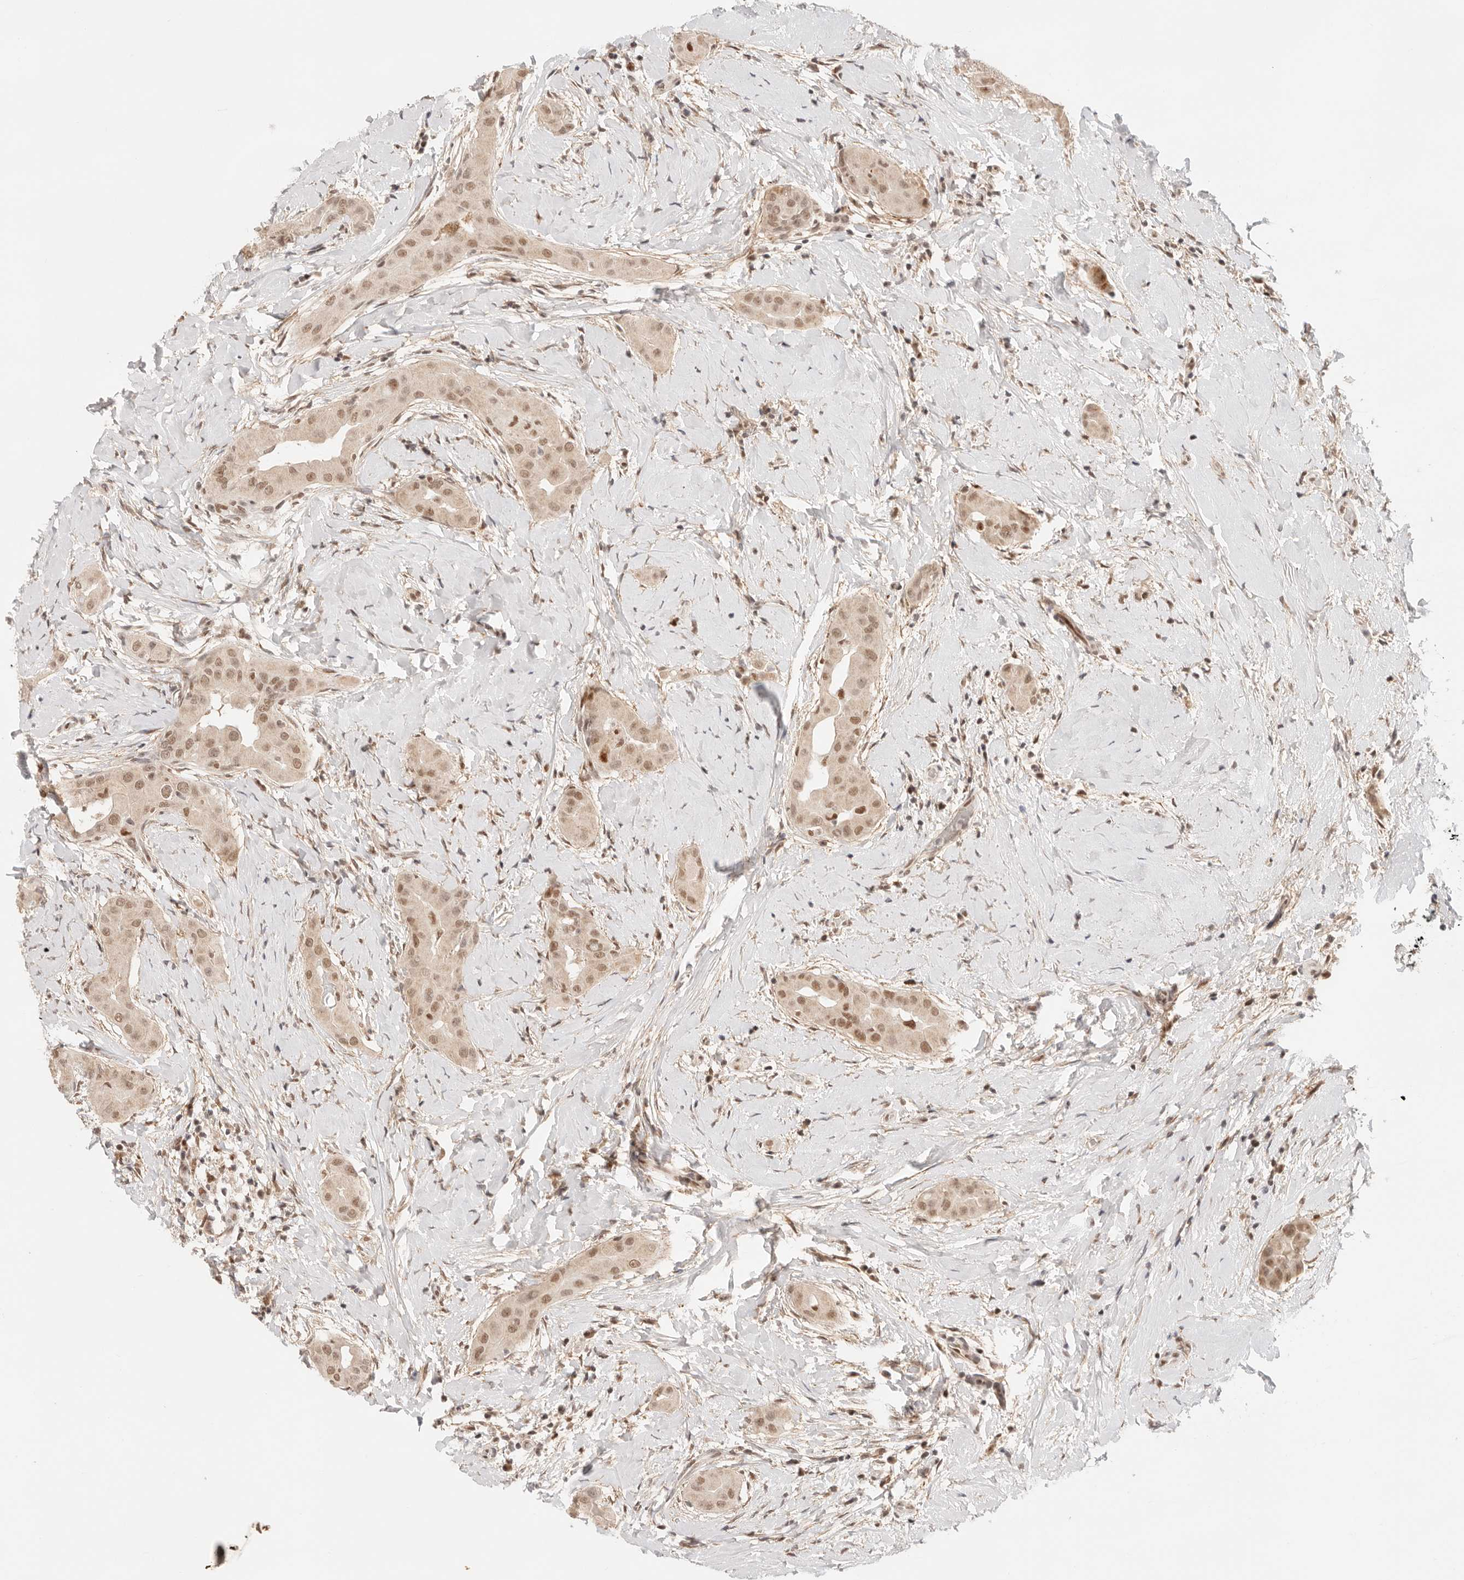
{"staining": {"intensity": "moderate", "quantity": ">75%", "location": "nuclear"}, "tissue": "thyroid cancer", "cell_type": "Tumor cells", "image_type": "cancer", "snomed": [{"axis": "morphology", "description": "Papillary adenocarcinoma, NOS"}, {"axis": "topography", "description": "Thyroid gland"}], "caption": "Thyroid cancer (papillary adenocarcinoma) stained for a protein (brown) exhibits moderate nuclear positive positivity in approximately >75% of tumor cells.", "gene": "GTF2E2", "patient": {"sex": "male", "age": 33}}